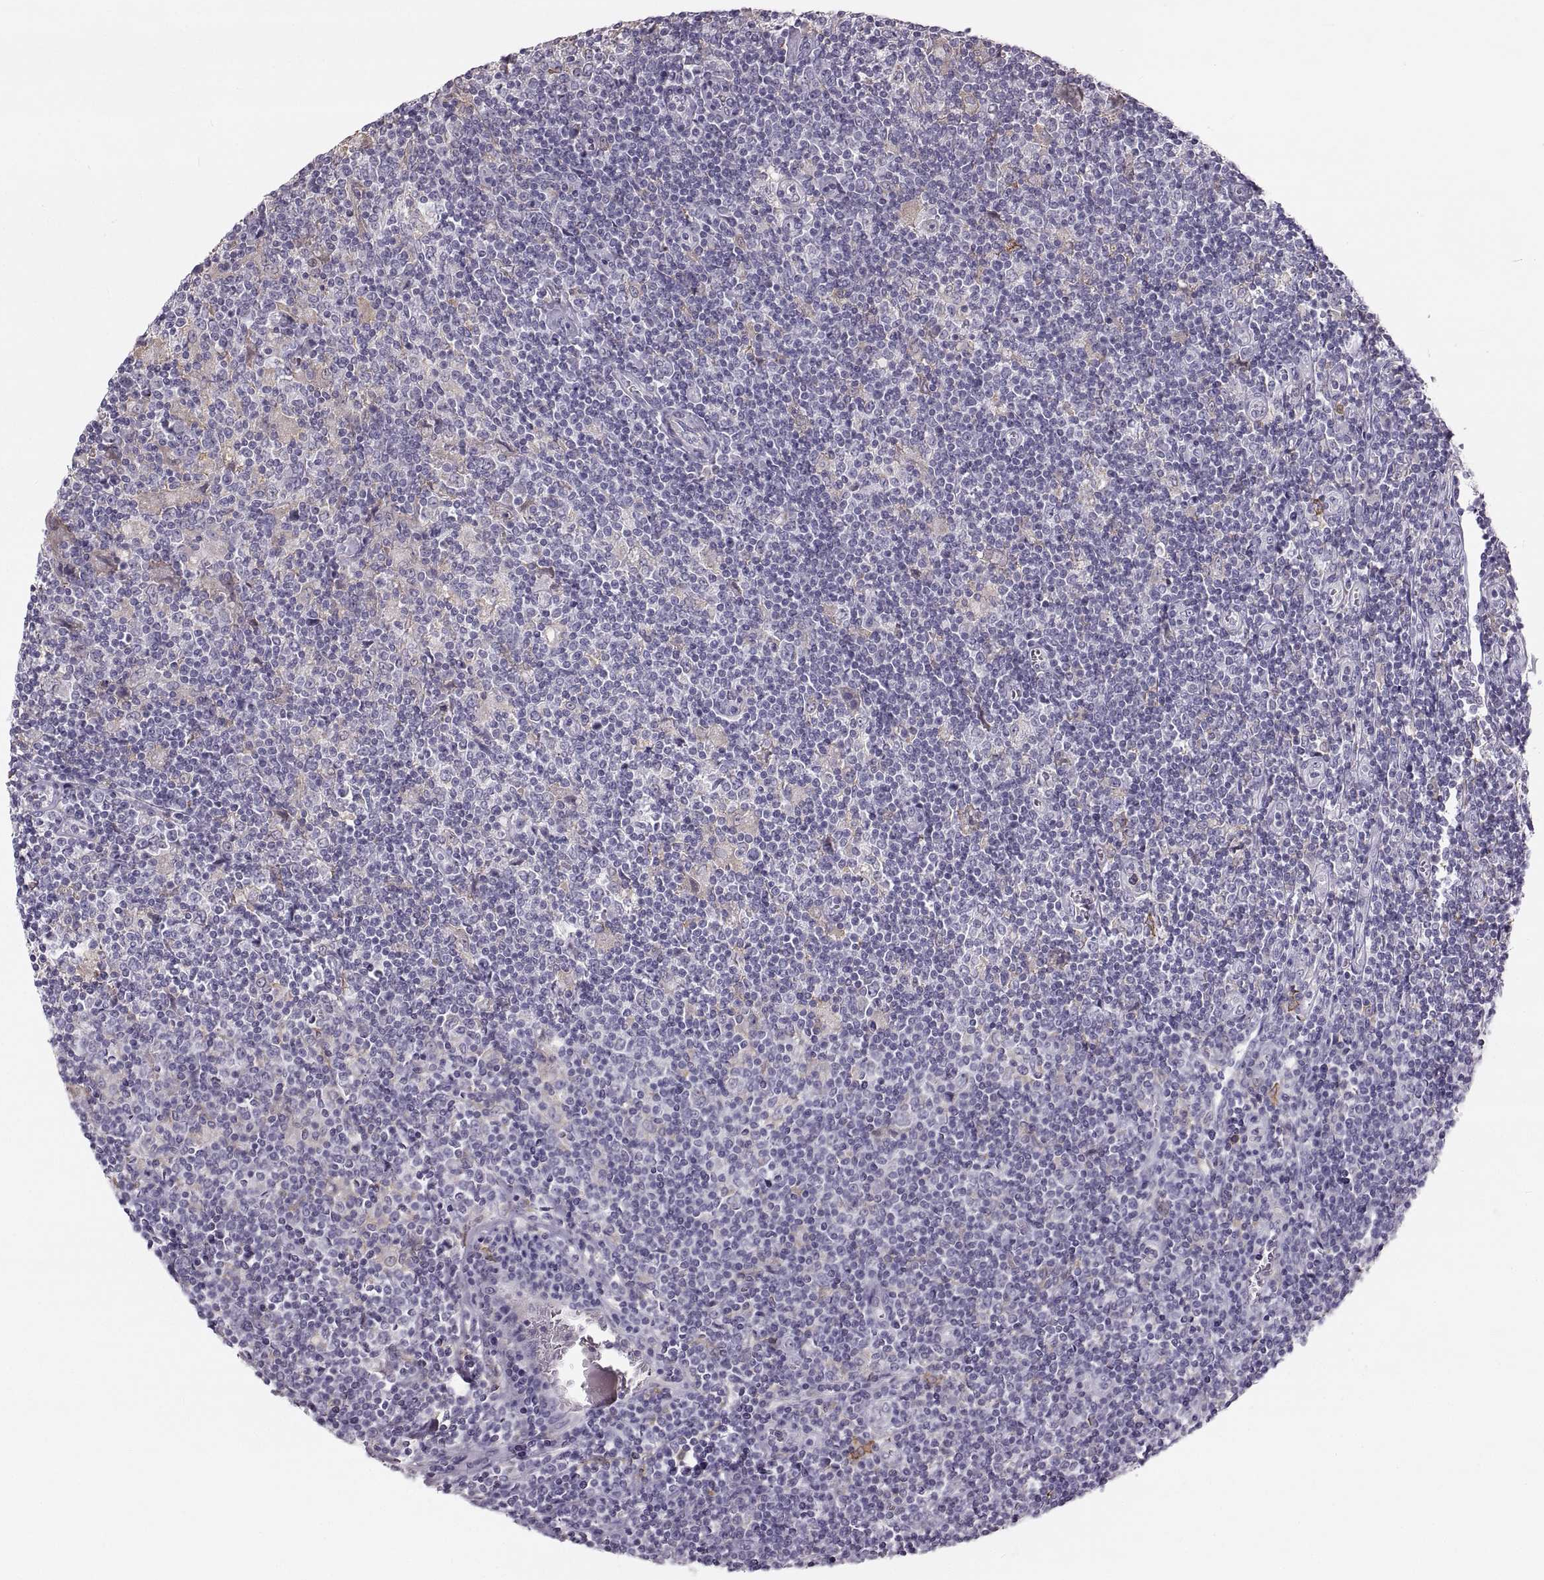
{"staining": {"intensity": "negative", "quantity": "none", "location": "none"}, "tissue": "lymphoma", "cell_type": "Tumor cells", "image_type": "cancer", "snomed": [{"axis": "morphology", "description": "Hodgkin's disease, NOS"}, {"axis": "topography", "description": "Lymph node"}], "caption": "This is an immunohistochemistry (IHC) photomicrograph of Hodgkin's disease. There is no staining in tumor cells.", "gene": "RUNDC3A", "patient": {"sex": "male", "age": 40}}